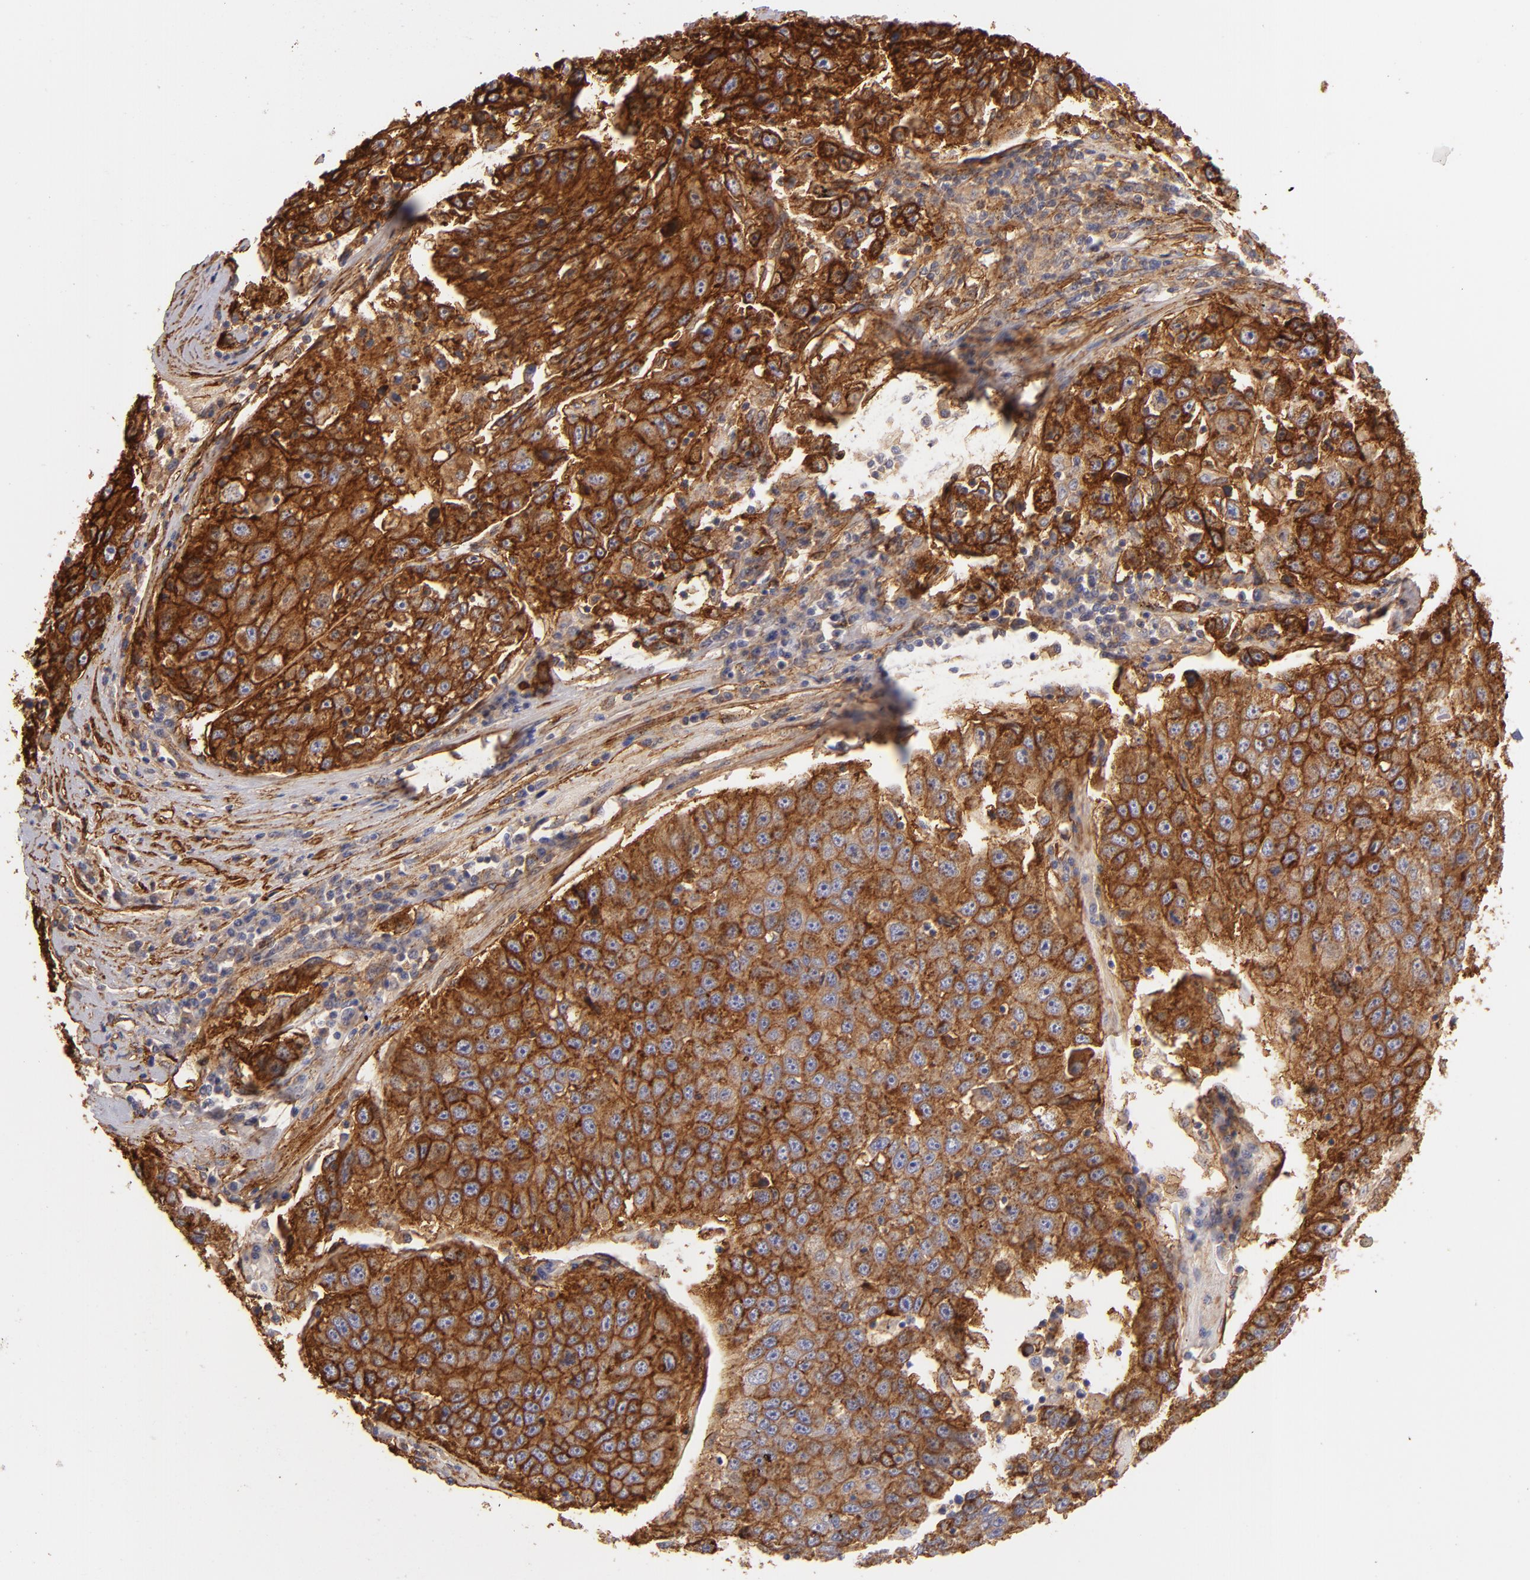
{"staining": {"intensity": "strong", "quantity": ">75%", "location": "cytoplasmic/membranous"}, "tissue": "liver cancer", "cell_type": "Tumor cells", "image_type": "cancer", "snomed": [{"axis": "morphology", "description": "Carcinoma, Hepatocellular, NOS"}, {"axis": "topography", "description": "Liver"}], "caption": "There is high levels of strong cytoplasmic/membranous staining in tumor cells of hepatocellular carcinoma (liver), as demonstrated by immunohistochemical staining (brown color).", "gene": "CD151", "patient": {"sex": "male", "age": 49}}